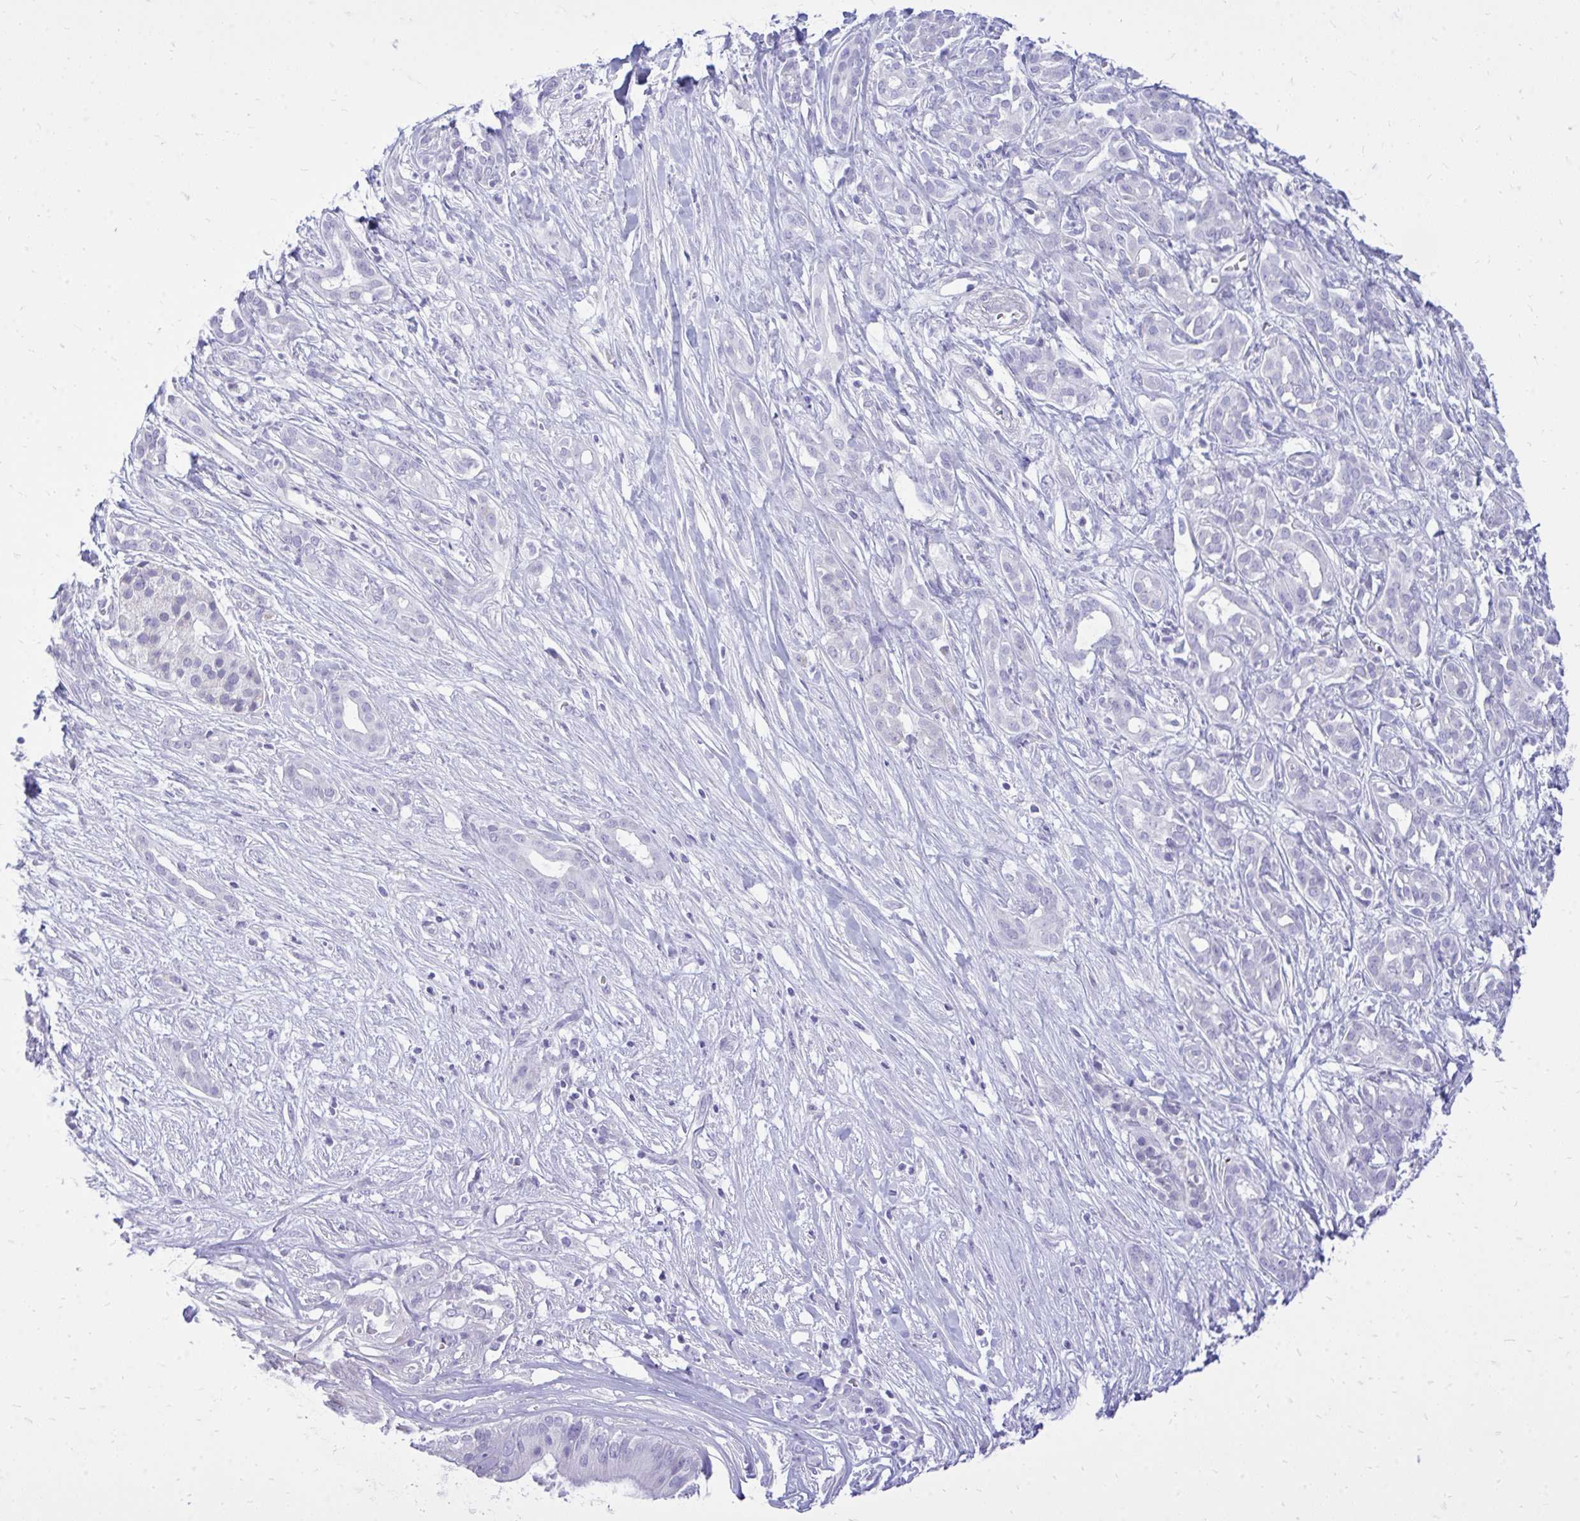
{"staining": {"intensity": "negative", "quantity": "none", "location": "none"}, "tissue": "pancreatic cancer", "cell_type": "Tumor cells", "image_type": "cancer", "snomed": [{"axis": "morphology", "description": "Adenocarcinoma, NOS"}, {"axis": "topography", "description": "Pancreas"}], "caption": "IHC micrograph of adenocarcinoma (pancreatic) stained for a protein (brown), which demonstrates no expression in tumor cells. (DAB (3,3'-diaminobenzidine) immunohistochemistry (IHC) visualized using brightfield microscopy, high magnification).", "gene": "GABRA1", "patient": {"sex": "male", "age": 61}}